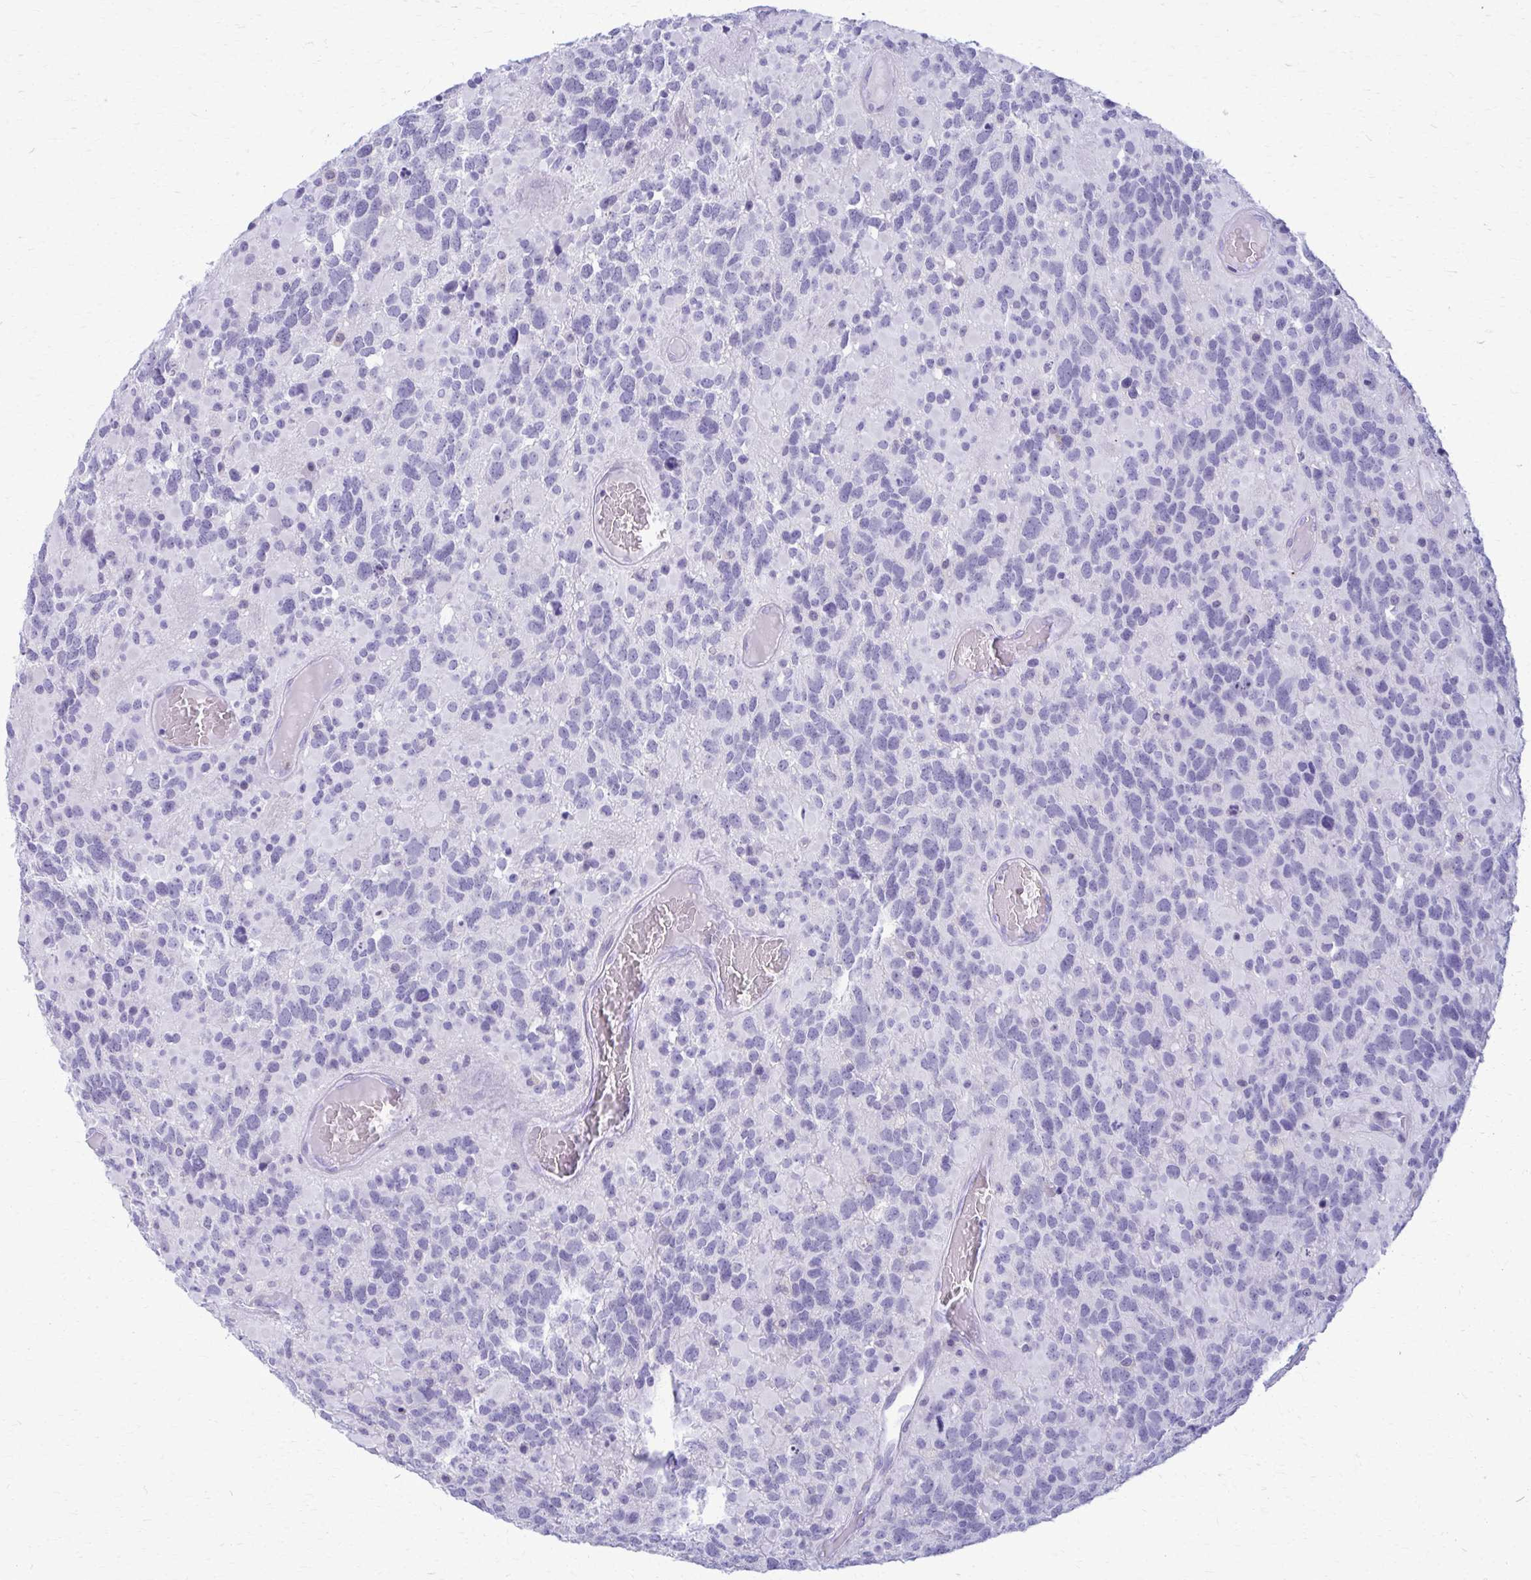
{"staining": {"intensity": "negative", "quantity": "none", "location": "none"}, "tissue": "glioma", "cell_type": "Tumor cells", "image_type": "cancer", "snomed": [{"axis": "morphology", "description": "Glioma, malignant, High grade"}, {"axis": "topography", "description": "Brain"}], "caption": "Micrograph shows no protein expression in tumor cells of high-grade glioma (malignant) tissue.", "gene": "ACSM2B", "patient": {"sex": "female", "age": 40}}